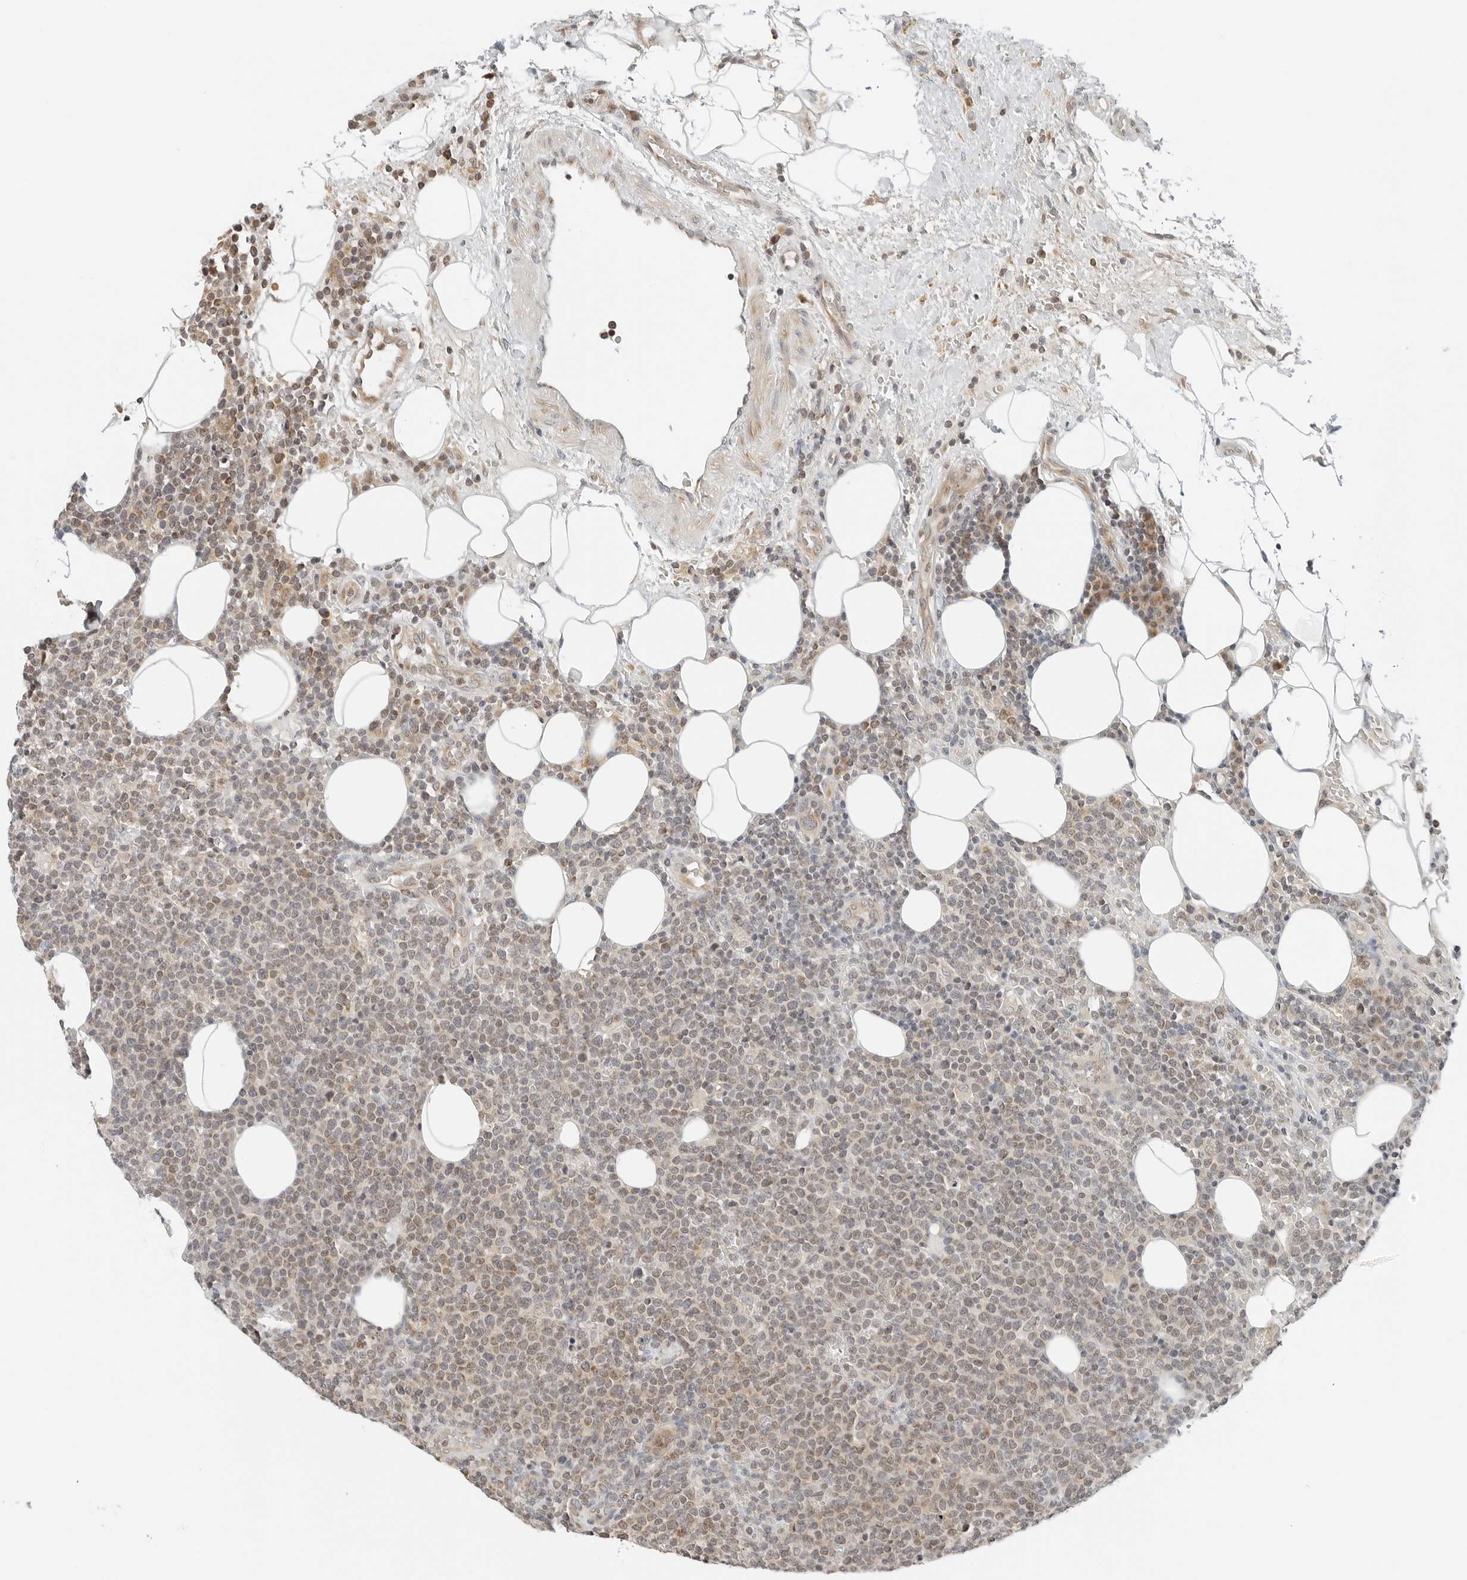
{"staining": {"intensity": "weak", "quantity": "25%-75%", "location": "nuclear"}, "tissue": "lymphoma", "cell_type": "Tumor cells", "image_type": "cancer", "snomed": [{"axis": "morphology", "description": "Malignant lymphoma, non-Hodgkin's type, High grade"}, {"axis": "topography", "description": "Lymph node"}], "caption": "Weak nuclear positivity for a protein is present in approximately 25%-75% of tumor cells of malignant lymphoma, non-Hodgkin's type (high-grade) using IHC.", "gene": "IQCC", "patient": {"sex": "male", "age": 61}}